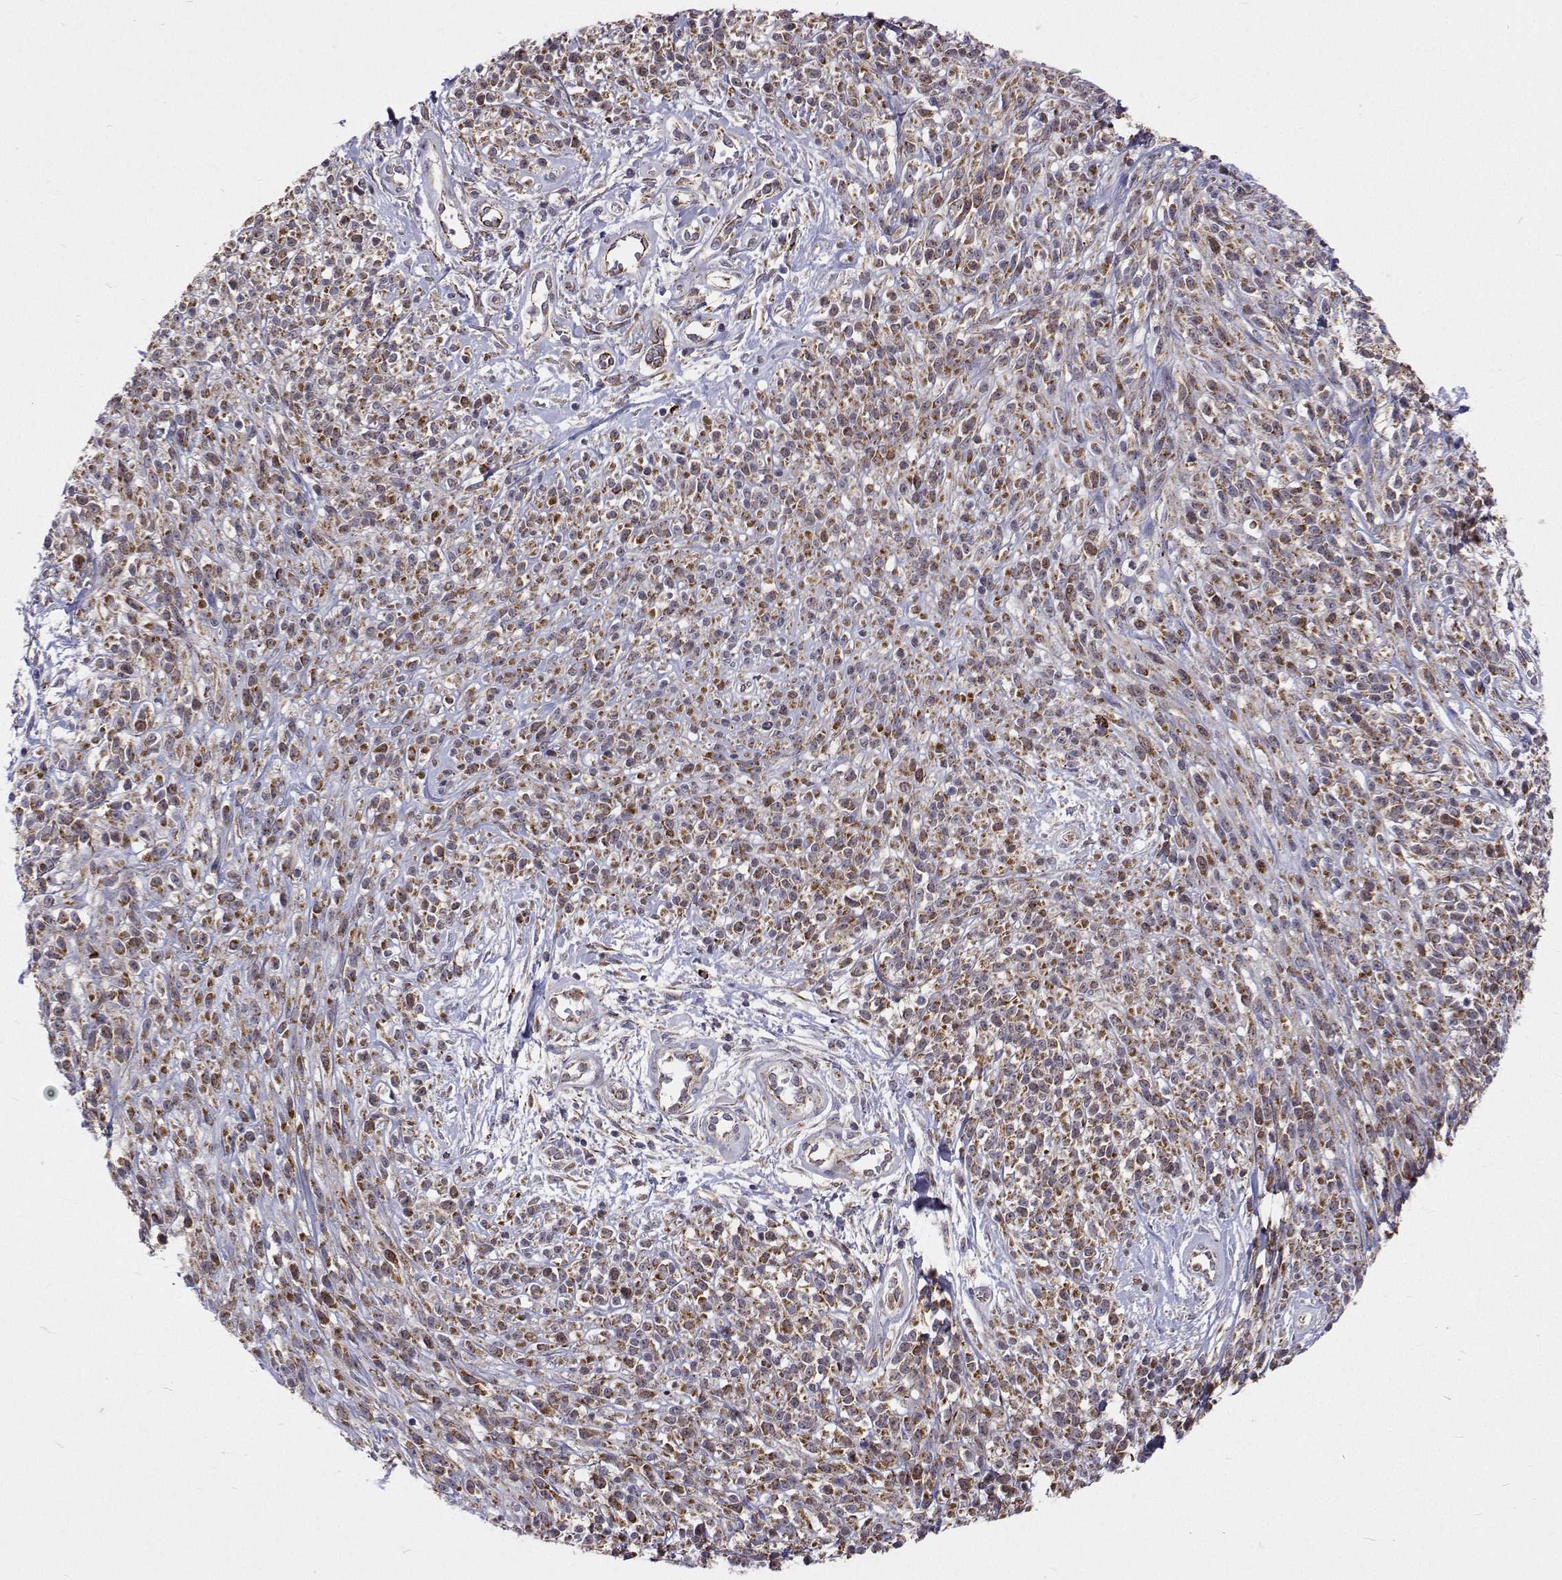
{"staining": {"intensity": "moderate", "quantity": ">75%", "location": "cytoplasmic/membranous"}, "tissue": "melanoma", "cell_type": "Tumor cells", "image_type": "cancer", "snomed": [{"axis": "morphology", "description": "Malignant melanoma, NOS"}, {"axis": "topography", "description": "Skin"}, {"axis": "topography", "description": "Skin of trunk"}], "caption": "DAB (3,3'-diaminobenzidine) immunohistochemical staining of human malignant melanoma reveals moderate cytoplasmic/membranous protein expression in about >75% of tumor cells.", "gene": "DHTKD1", "patient": {"sex": "male", "age": 74}}